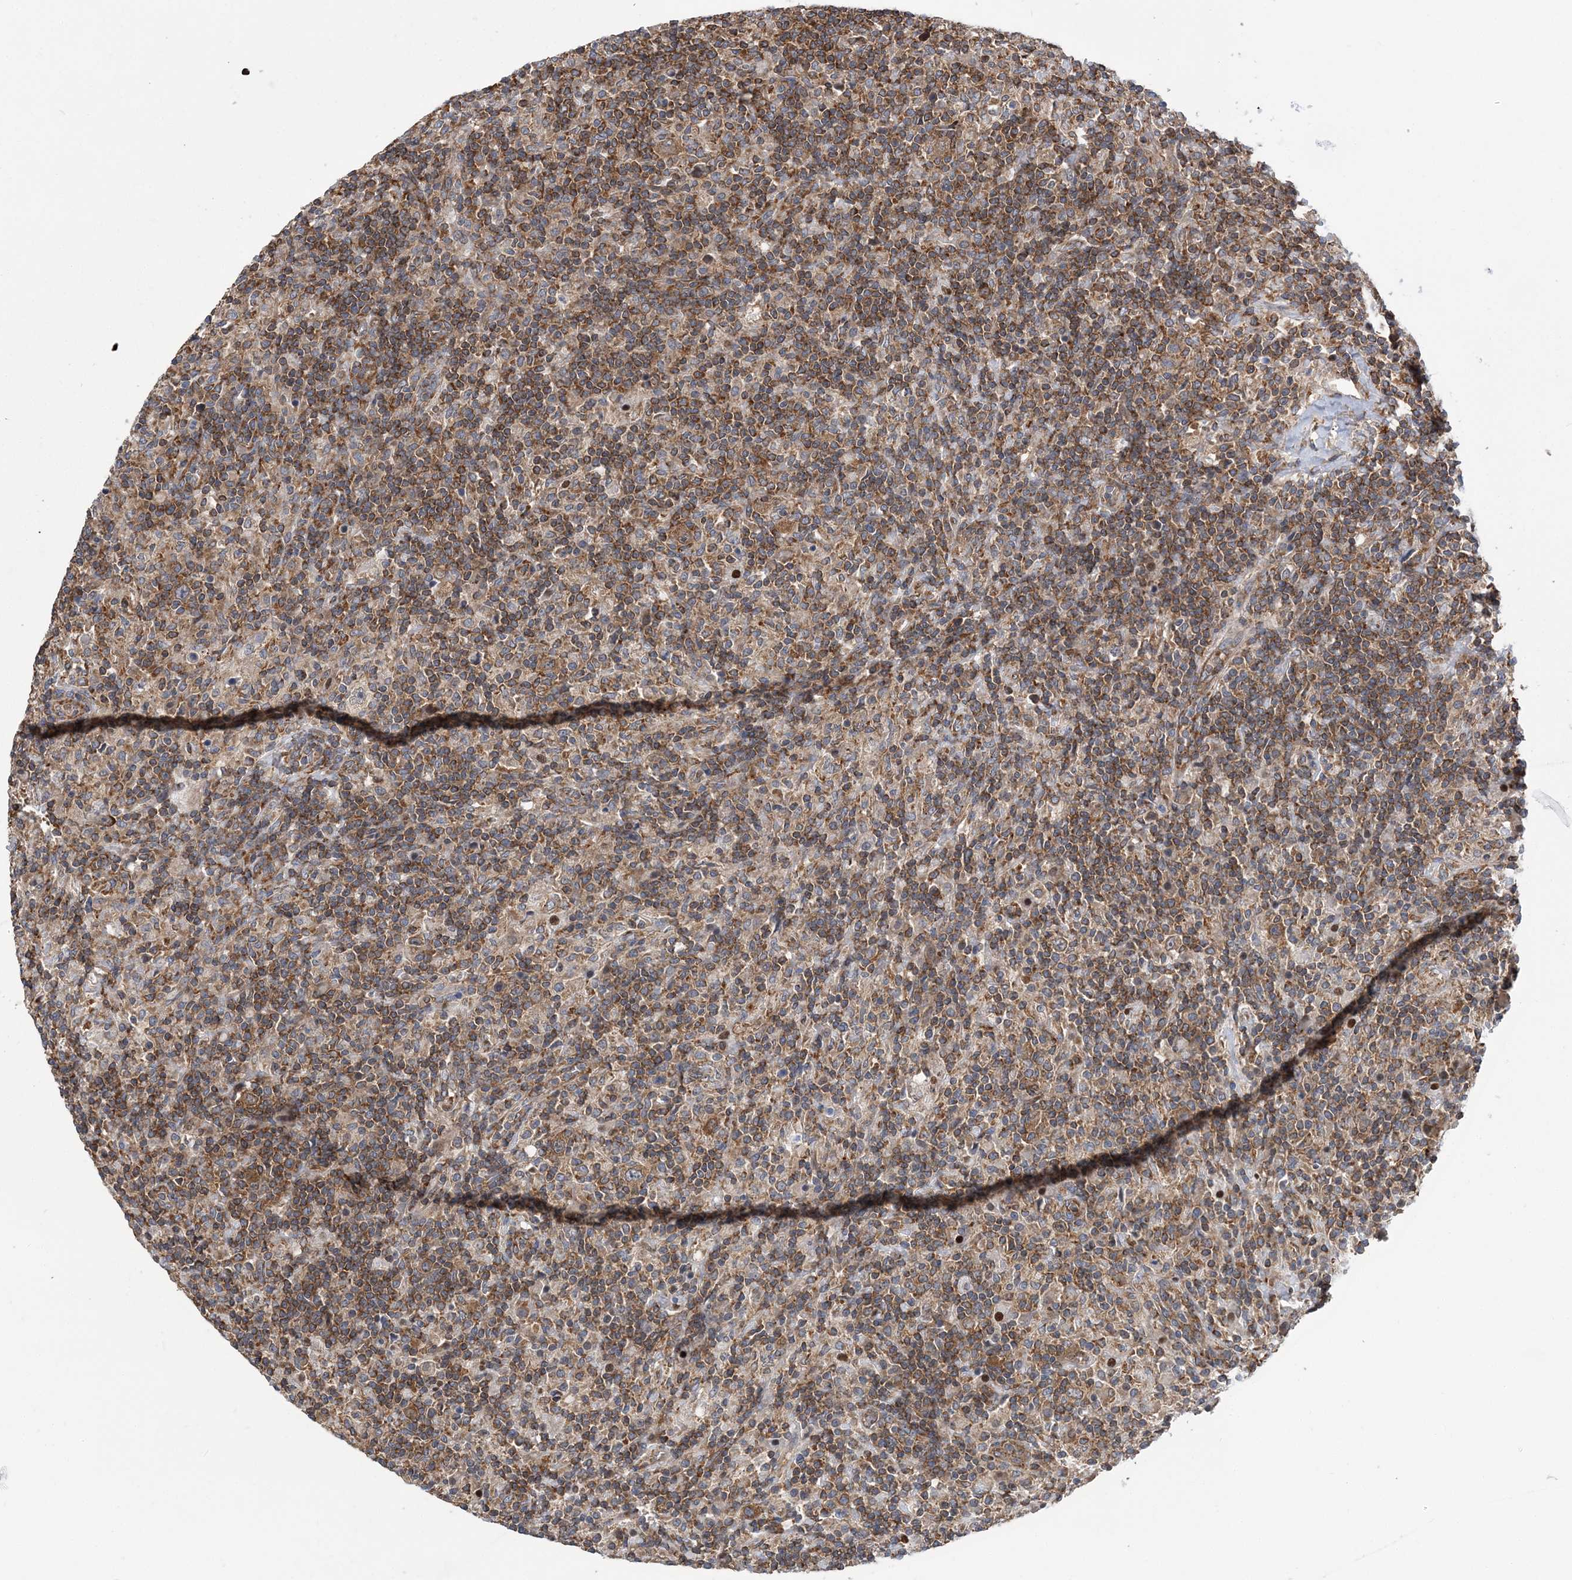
{"staining": {"intensity": "moderate", "quantity": ">75%", "location": "cytoplasmic/membranous"}, "tissue": "lymphoma", "cell_type": "Tumor cells", "image_type": "cancer", "snomed": [{"axis": "morphology", "description": "Hodgkin's disease, NOS"}, {"axis": "topography", "description": "Lymph node"}], "caption": "Protein expression analysis of Hodgkin's disease displays moderate cytoplasmic/membranous staining in about >75% of tumor cells.", "gene": "PHF1", "patient": {"sex": "male", "age": 70}}